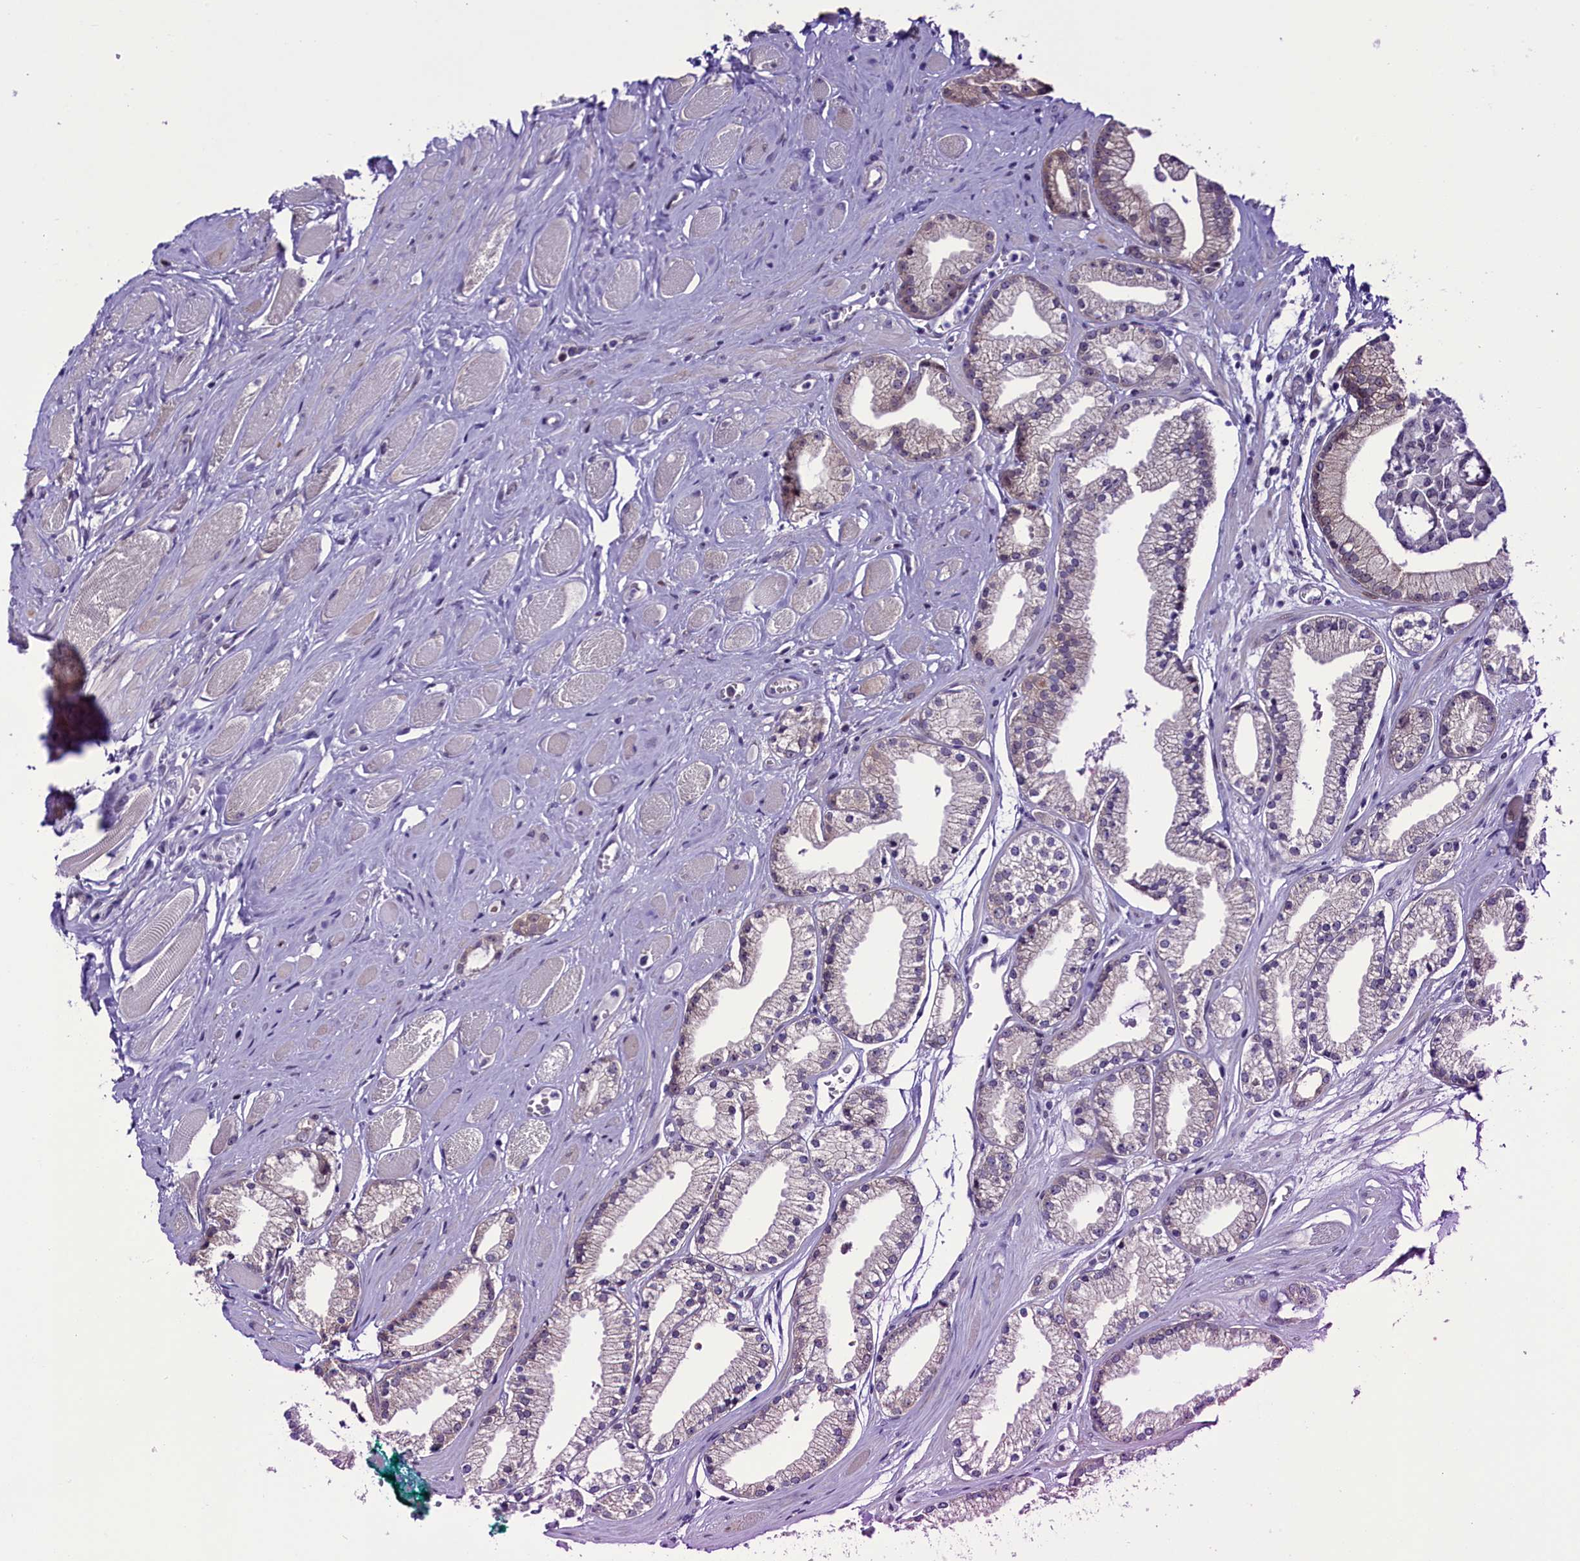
{"staining": {"intensity": "negative", "quantity": "none", "location": "none"}, "tissue": "prostate cancer", "cell_type": "Tumor cells", "image_type": "cancer", "snomed": [{"axis": "morphology", "description": "Adenocarcinoma, High grade"}, {"axis": "topography", "description": "Prostate"}], "caption": "This histopathology image is of prostate high-grade adenocarcinoma stained with IHC to label a protein in brown with the nuclei are counter-stained blue. There is no expression in tumor cells. (DAB IHC visualized using brightfield microscopy, high magnification).", "gene": "CCDC106", "patient": {"sex": "male", "age": 67}}